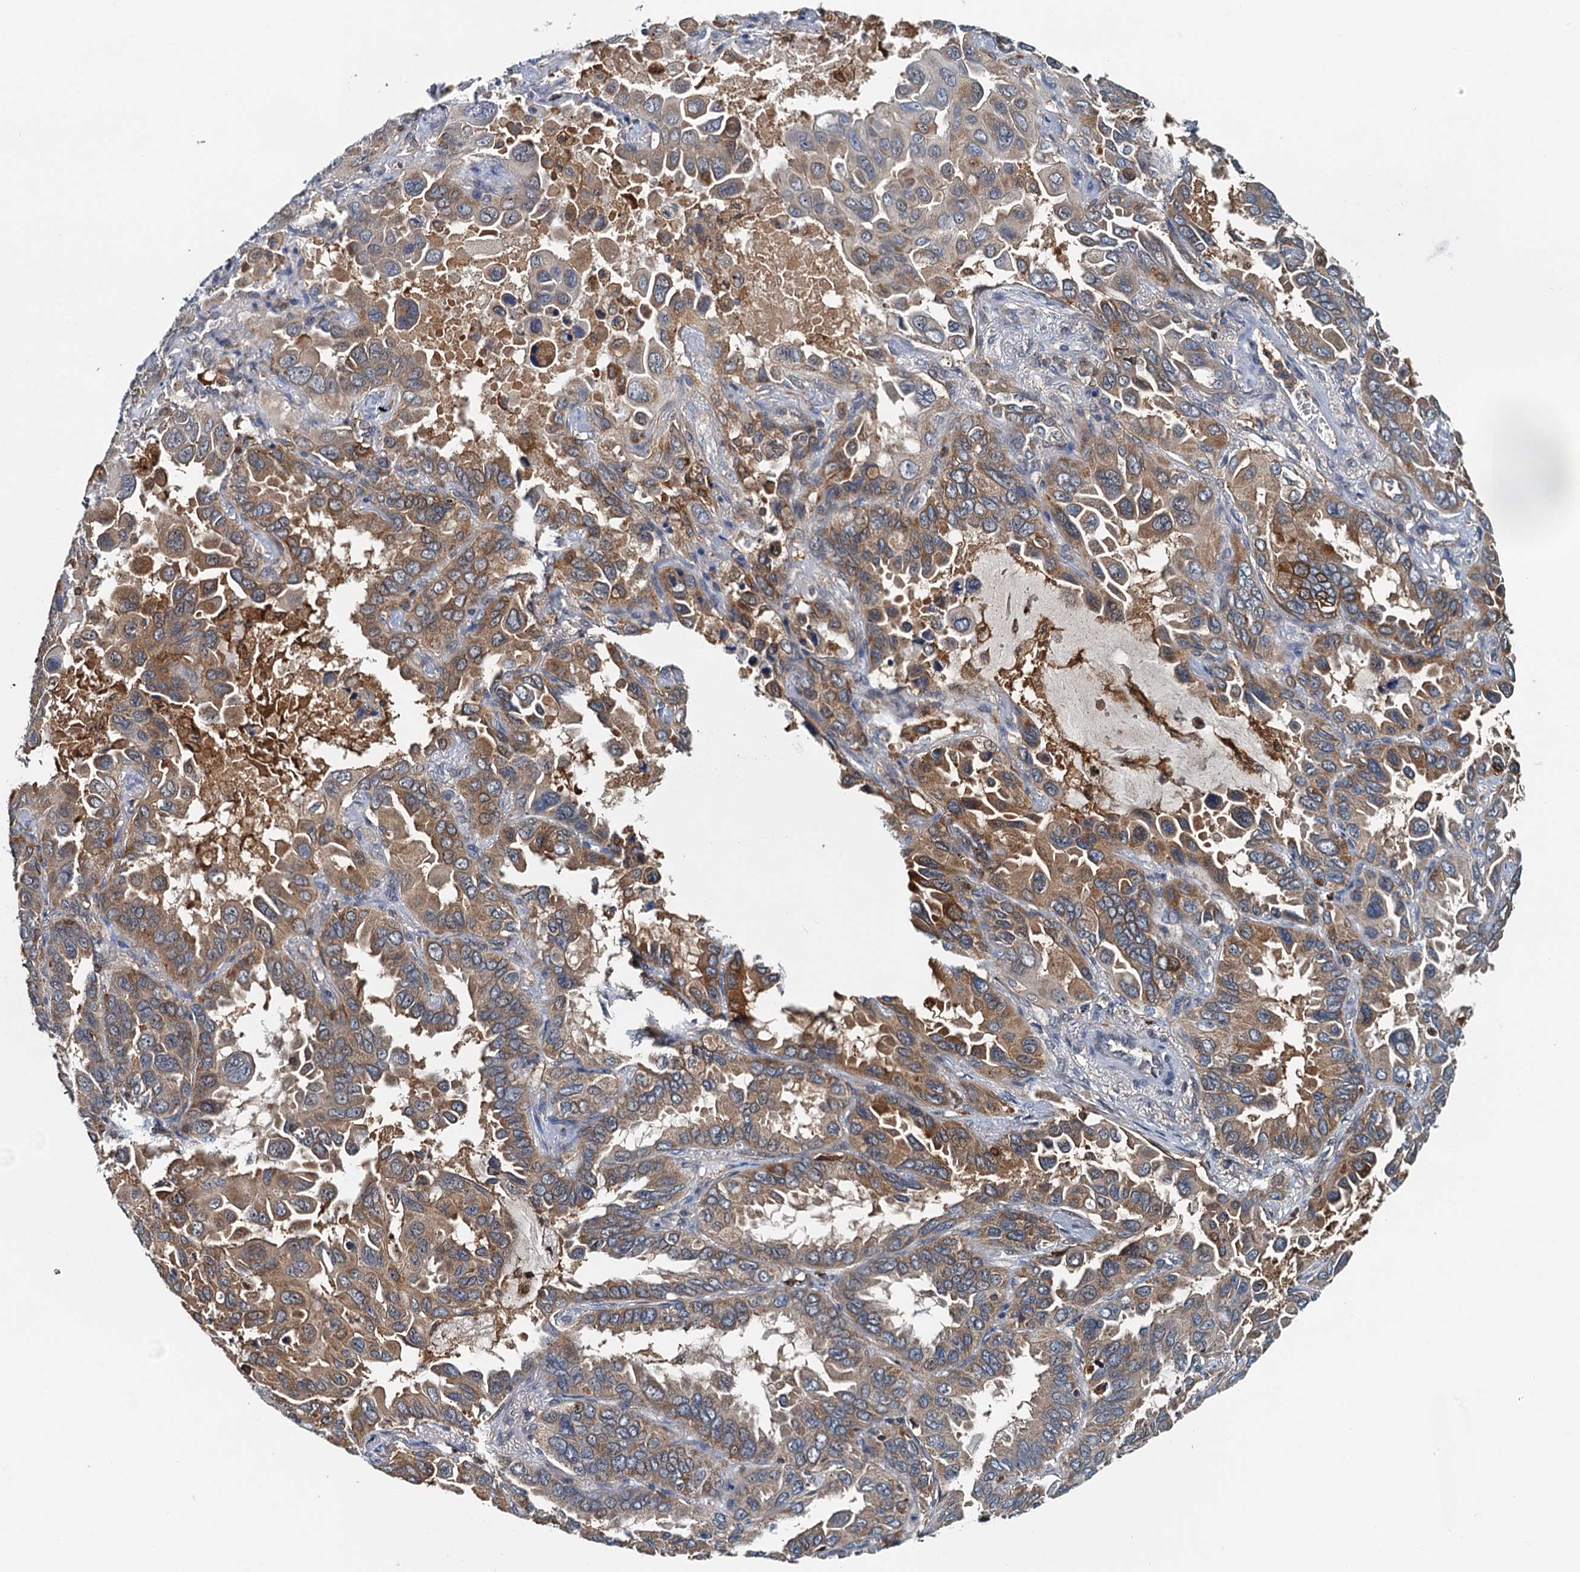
{"staining": {"intensity": "moderate", "quantity": ">75%", "location": "cytoplasmic/membranous"}, "tissue": "lung cancer", "cell_type": "Tumor cells", "image_type": "cancer", "snomed": [{"axis": "morphology", "description": "Adenocarcinoma, NOS"}, {"axis": "topography", "description": "Lung"}], "caption": "A histopathology image of human lung adenocarcinoma stained for a protein demonstrates moderate cytoplasmic/membranous brown staining in tumor cells.", "gene": "USP6NL", "patient": {"sex": "male", "age": 64}}